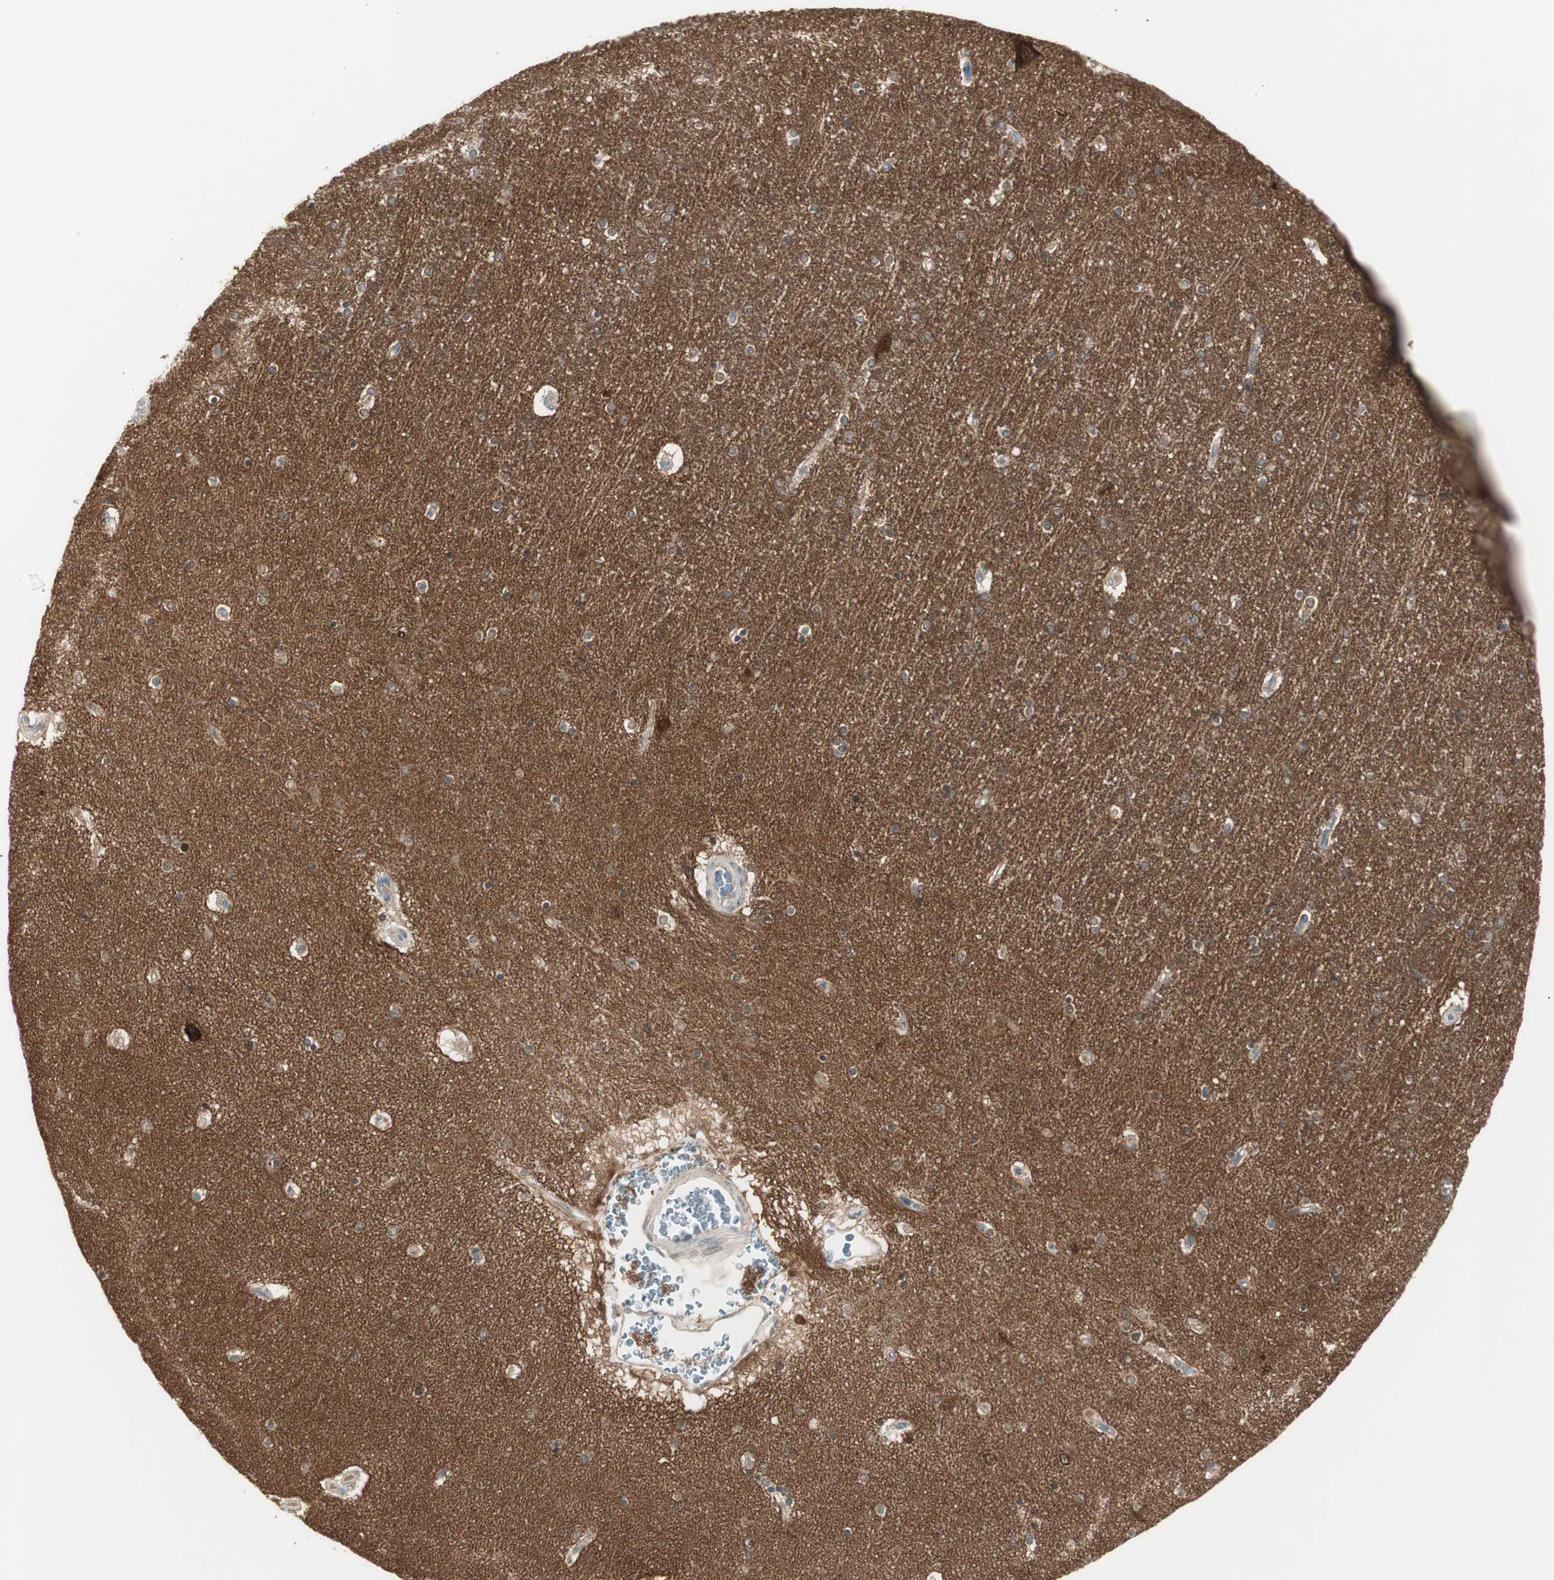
{"staining": {"intensity": "weak", "quantity": "25%-75%", "location": "cytoplasmic/membranous"}, "tissue": "hippocampus", "cell_type": "Glial cells", "image_type": "normal", "snomed": [{"axis": "morphology", "description": "Normal tissue, NOS"}, {"axis": "topography", "description": "Hippocampus"}], "caption": "High-magnification brightfield microscopy of benign hippocampus stained with DAB (3,3'-diaminobenzidine) (brown) and counterstained with hematoxylin (blue). glial cells exhibit weak cytoplasmic/membranous expression is present in about25%-75% of cells.", "gene": "MAPRE3", "patient": {"sex": "female", "age": 54}}